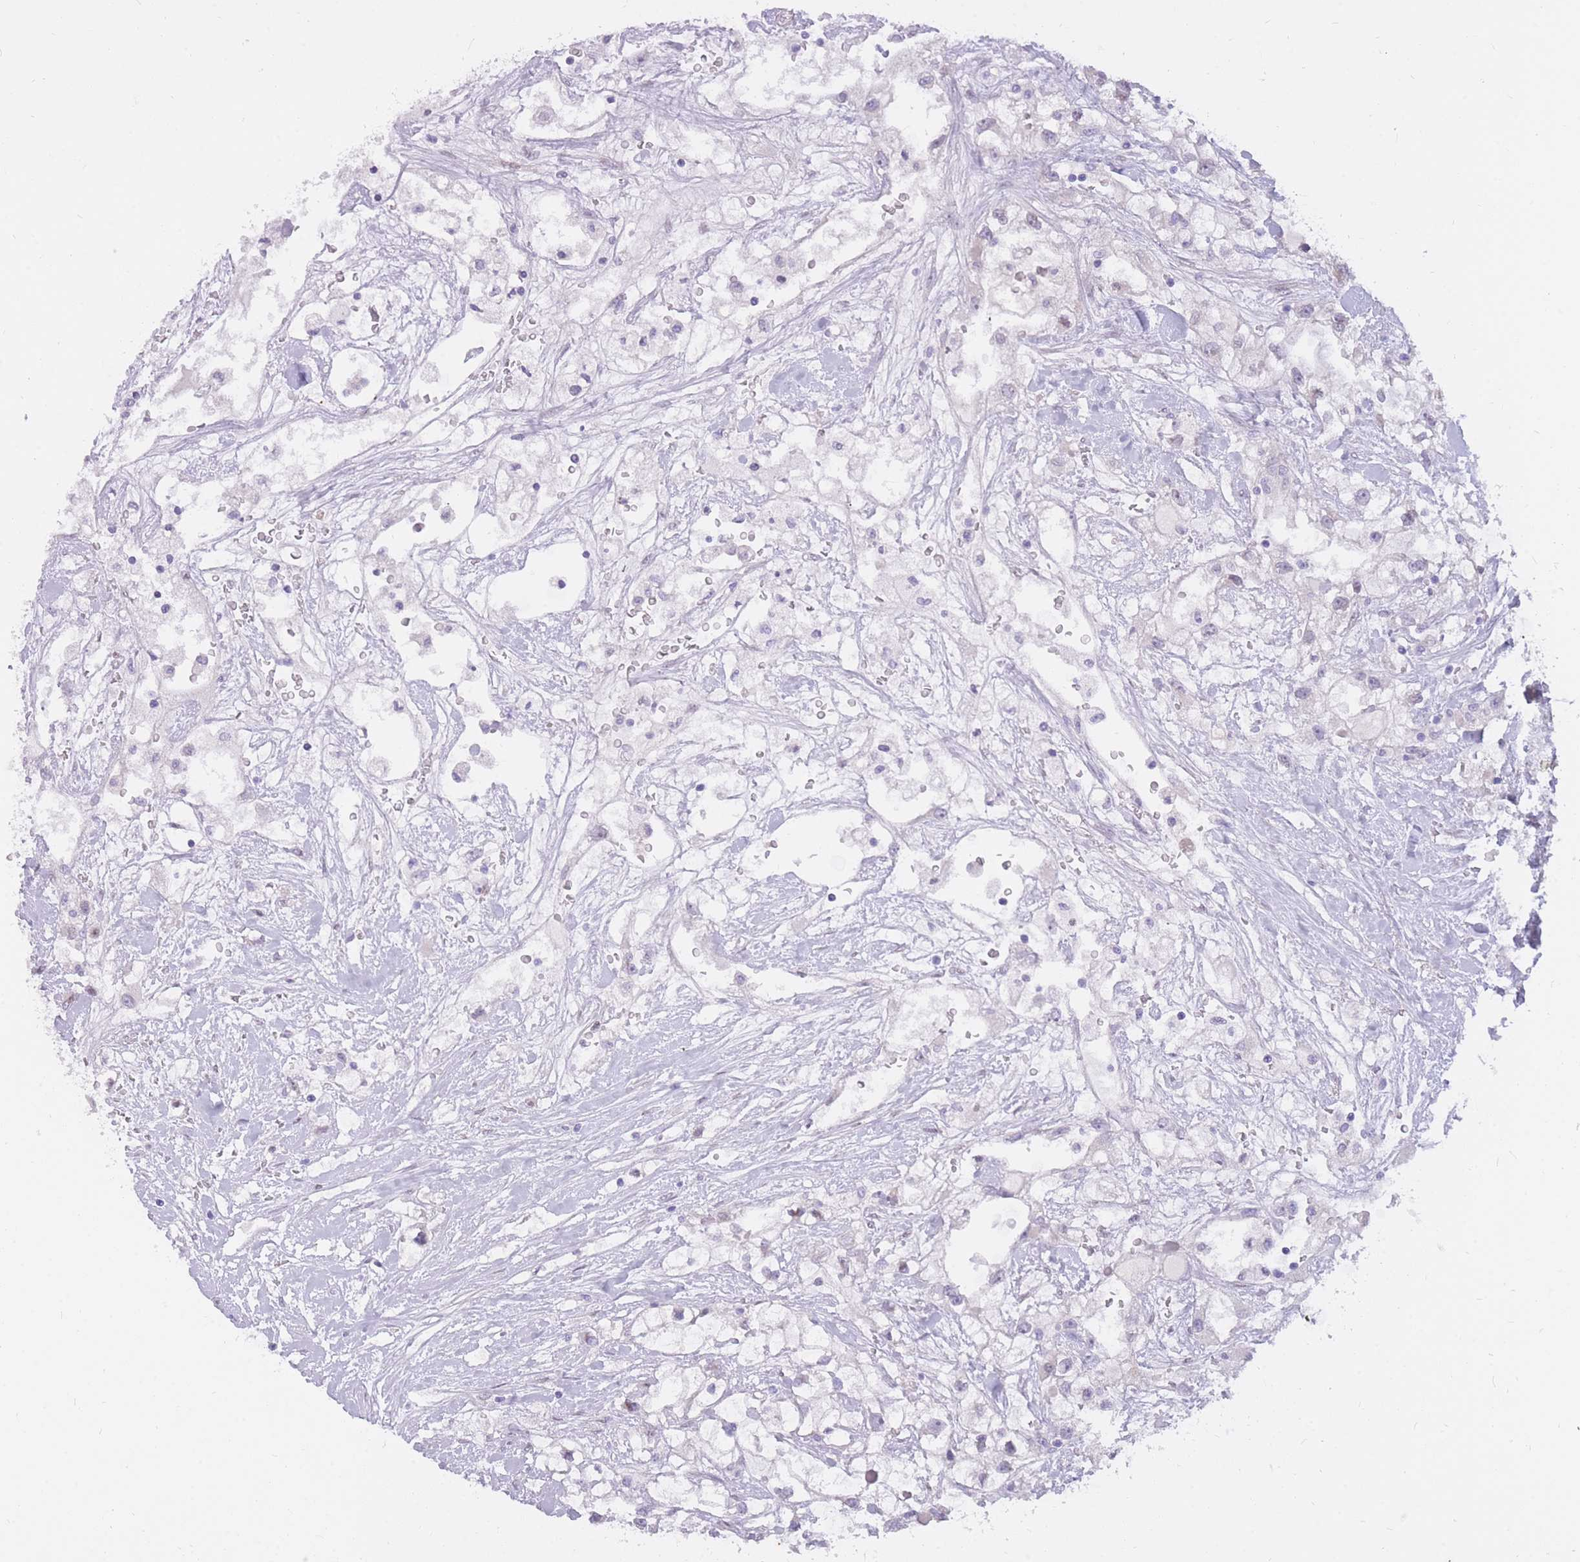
{"staining": {"intensity": "negative", "quantity": "none", "location": "none"}, "tissue": "renal cancer", "cell_type": "Tumor cells", "image_type": "cancer", "snomed": [{"axis": "morphology", "description": "Adenocarcinoma, NOS"}, {"axis": "topography", "description": "Kidney"}], "caption": "Immunohistochemistry (IHC) of human renal cancer (adenocarcinoma) demonstrates no expression in tumor cells.", "gene": "HOOK2", "patient": {"sex": "male", "age": 59}}